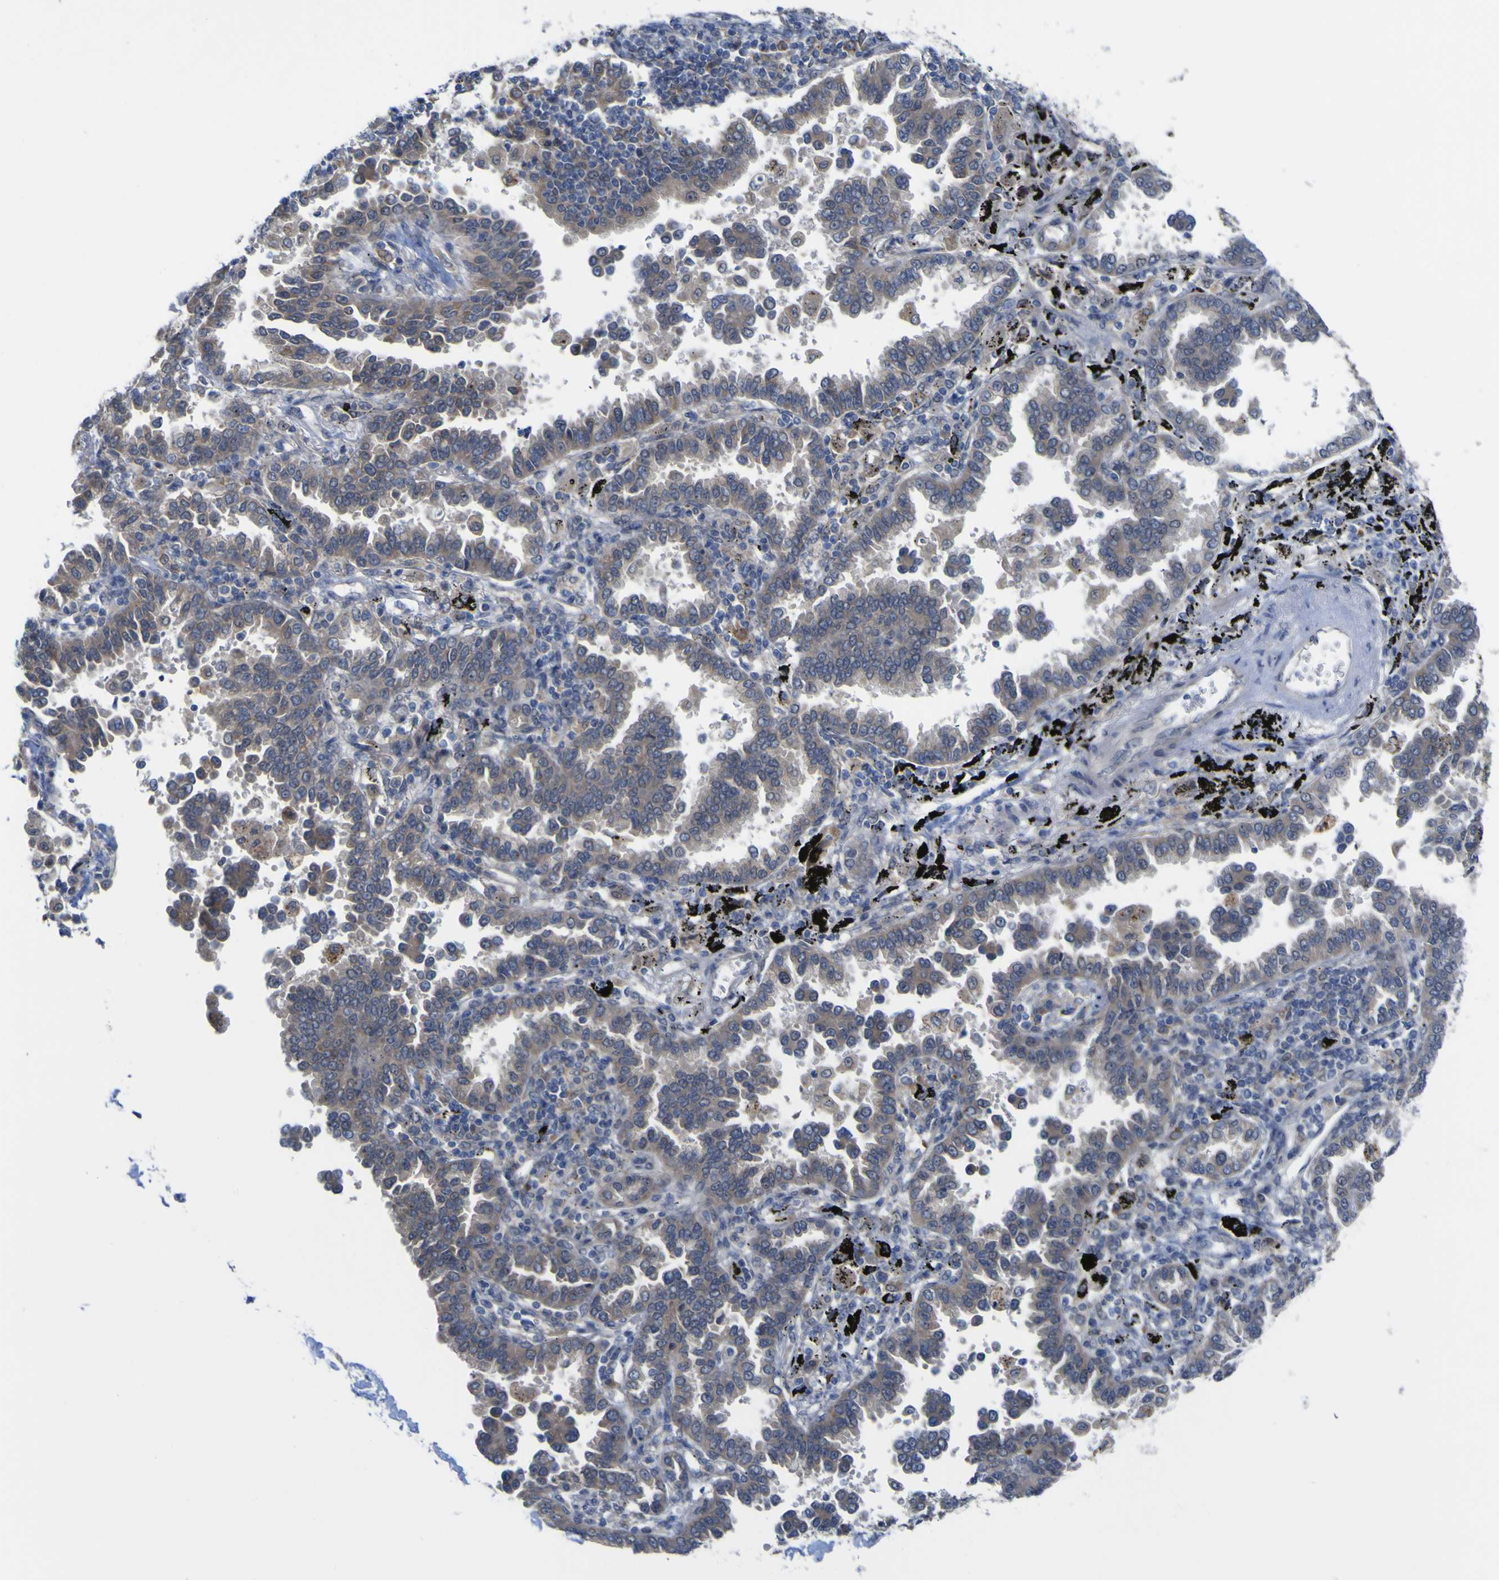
{"staining": {"intensity": "weak", "quantity": "25%-75%", "location": "cytoplasmic/membranous"}, "tissue": "lung cancer", "cell_type": "Tumor cells", "image_type": "cancer", "snomed": [{"axis": "morphology", "description": "Normal tissue, NOS"}, {"axis": "morphology", "description": "Adenocarcinoma, NOS"}, {"axis": "topography", "description": "Lung"}], "caption": "Lung cancer (adenocarcinoma) stained with immunohistochemistry (IHC) exhibits weak cytoplasmic/membranous expression in approximately 25%-75% of tumor cells. Immunohistochemistry (ihc) stains the protein of interest in brown and the nuclei are stained blue.", "gene": "TNFRSF11A", "patient": {"sex": "male", "age": 59}}